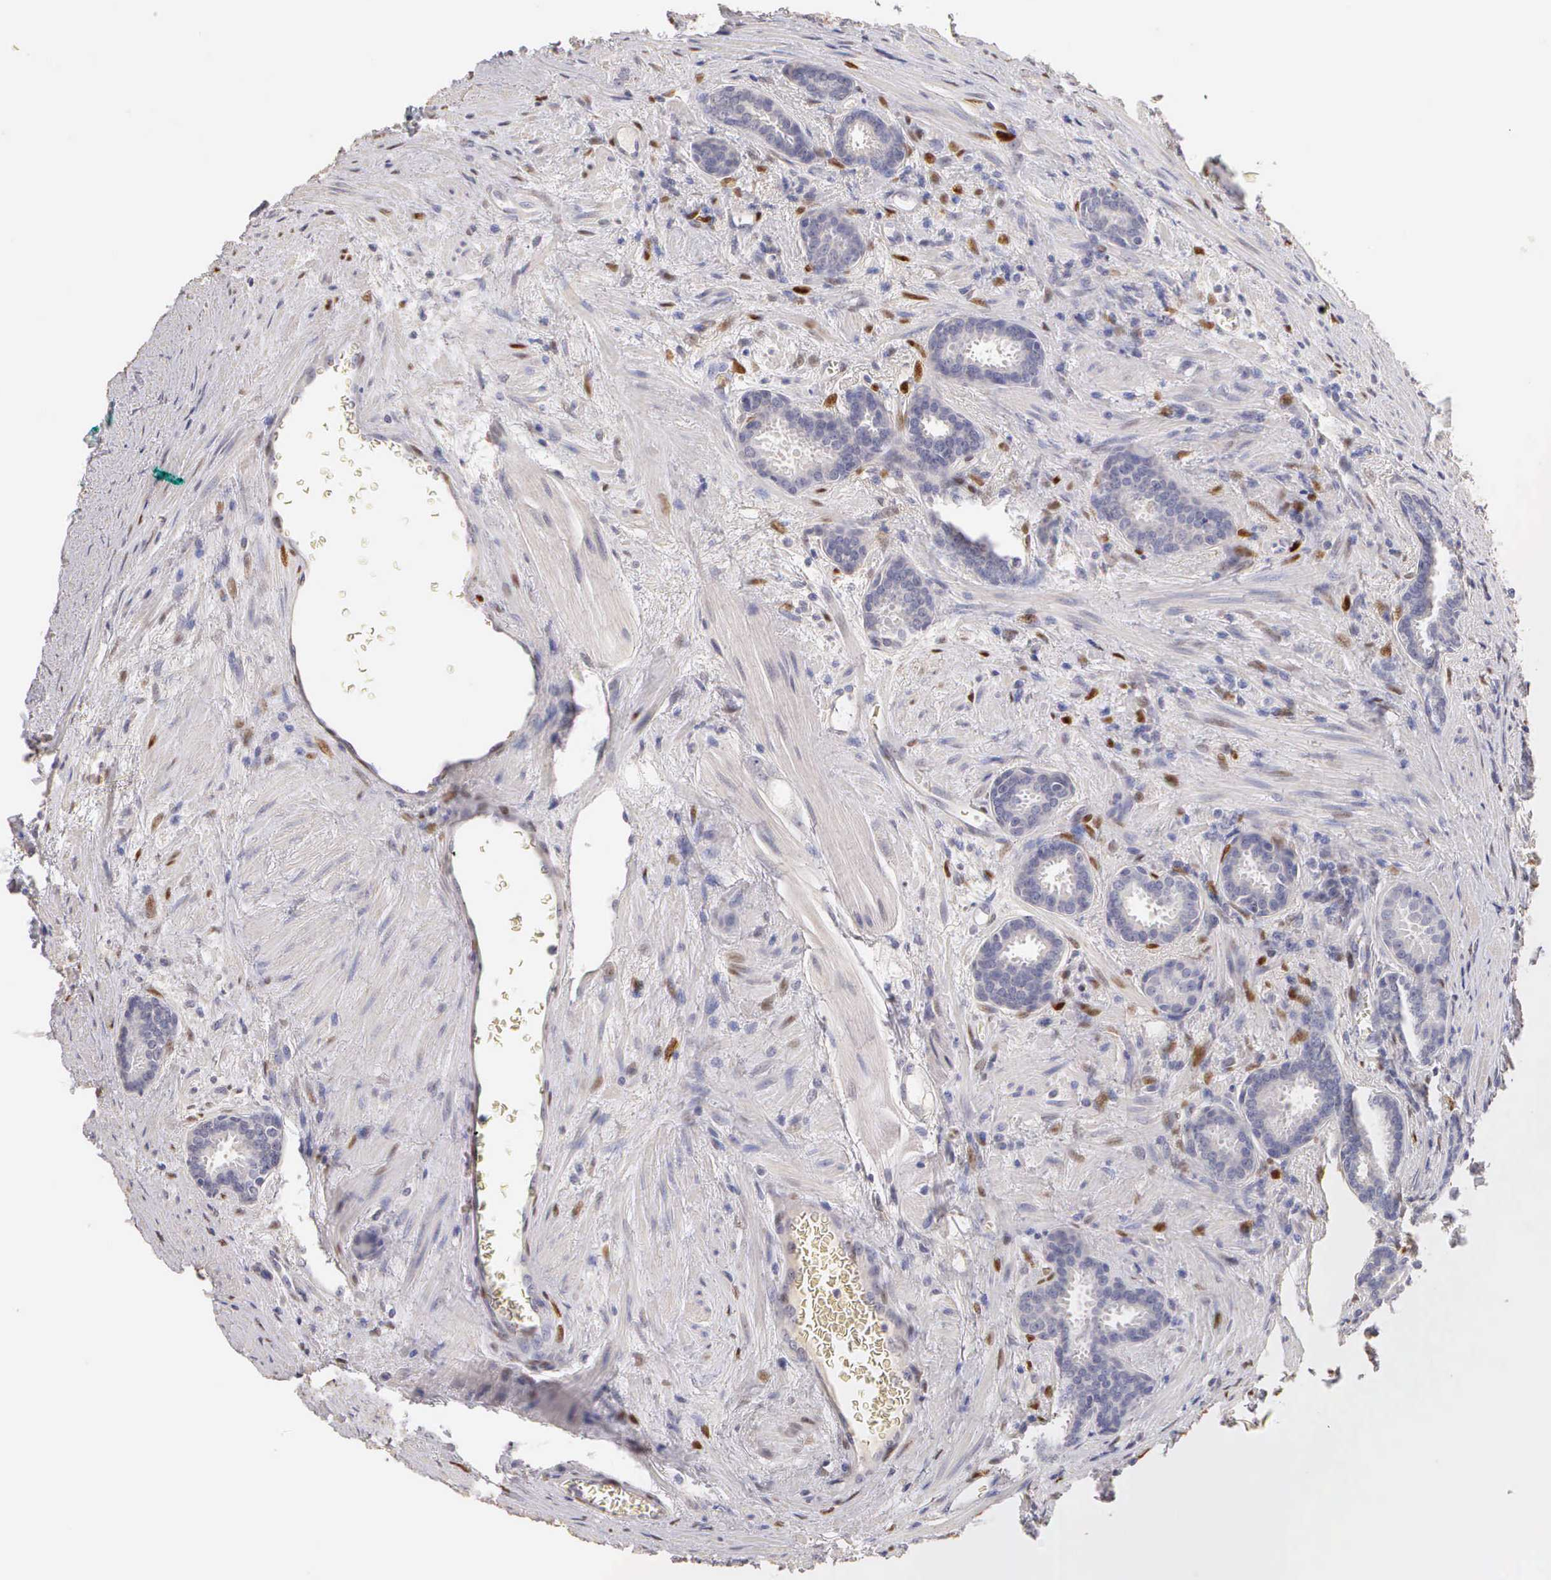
{"staining": {"intensity": "negative", "quantity": "none", "location": "none"}, "tissue": "prostate cancer", "cell_type": "Tumor cells", "image_type": "cancer", "snomed": [{"axis": "morphology", "description": "Adenocarcinoma, Medium grade"}, {"axis": "topography", "description": "Prostate"}], "caption": "Protein analysis of adenocarcinoma (medium-grade) (prostate) exhibits no significant staining in tumor cells.", "gene": "ESR1", "patient": {"sex": "male", "age": 68}}